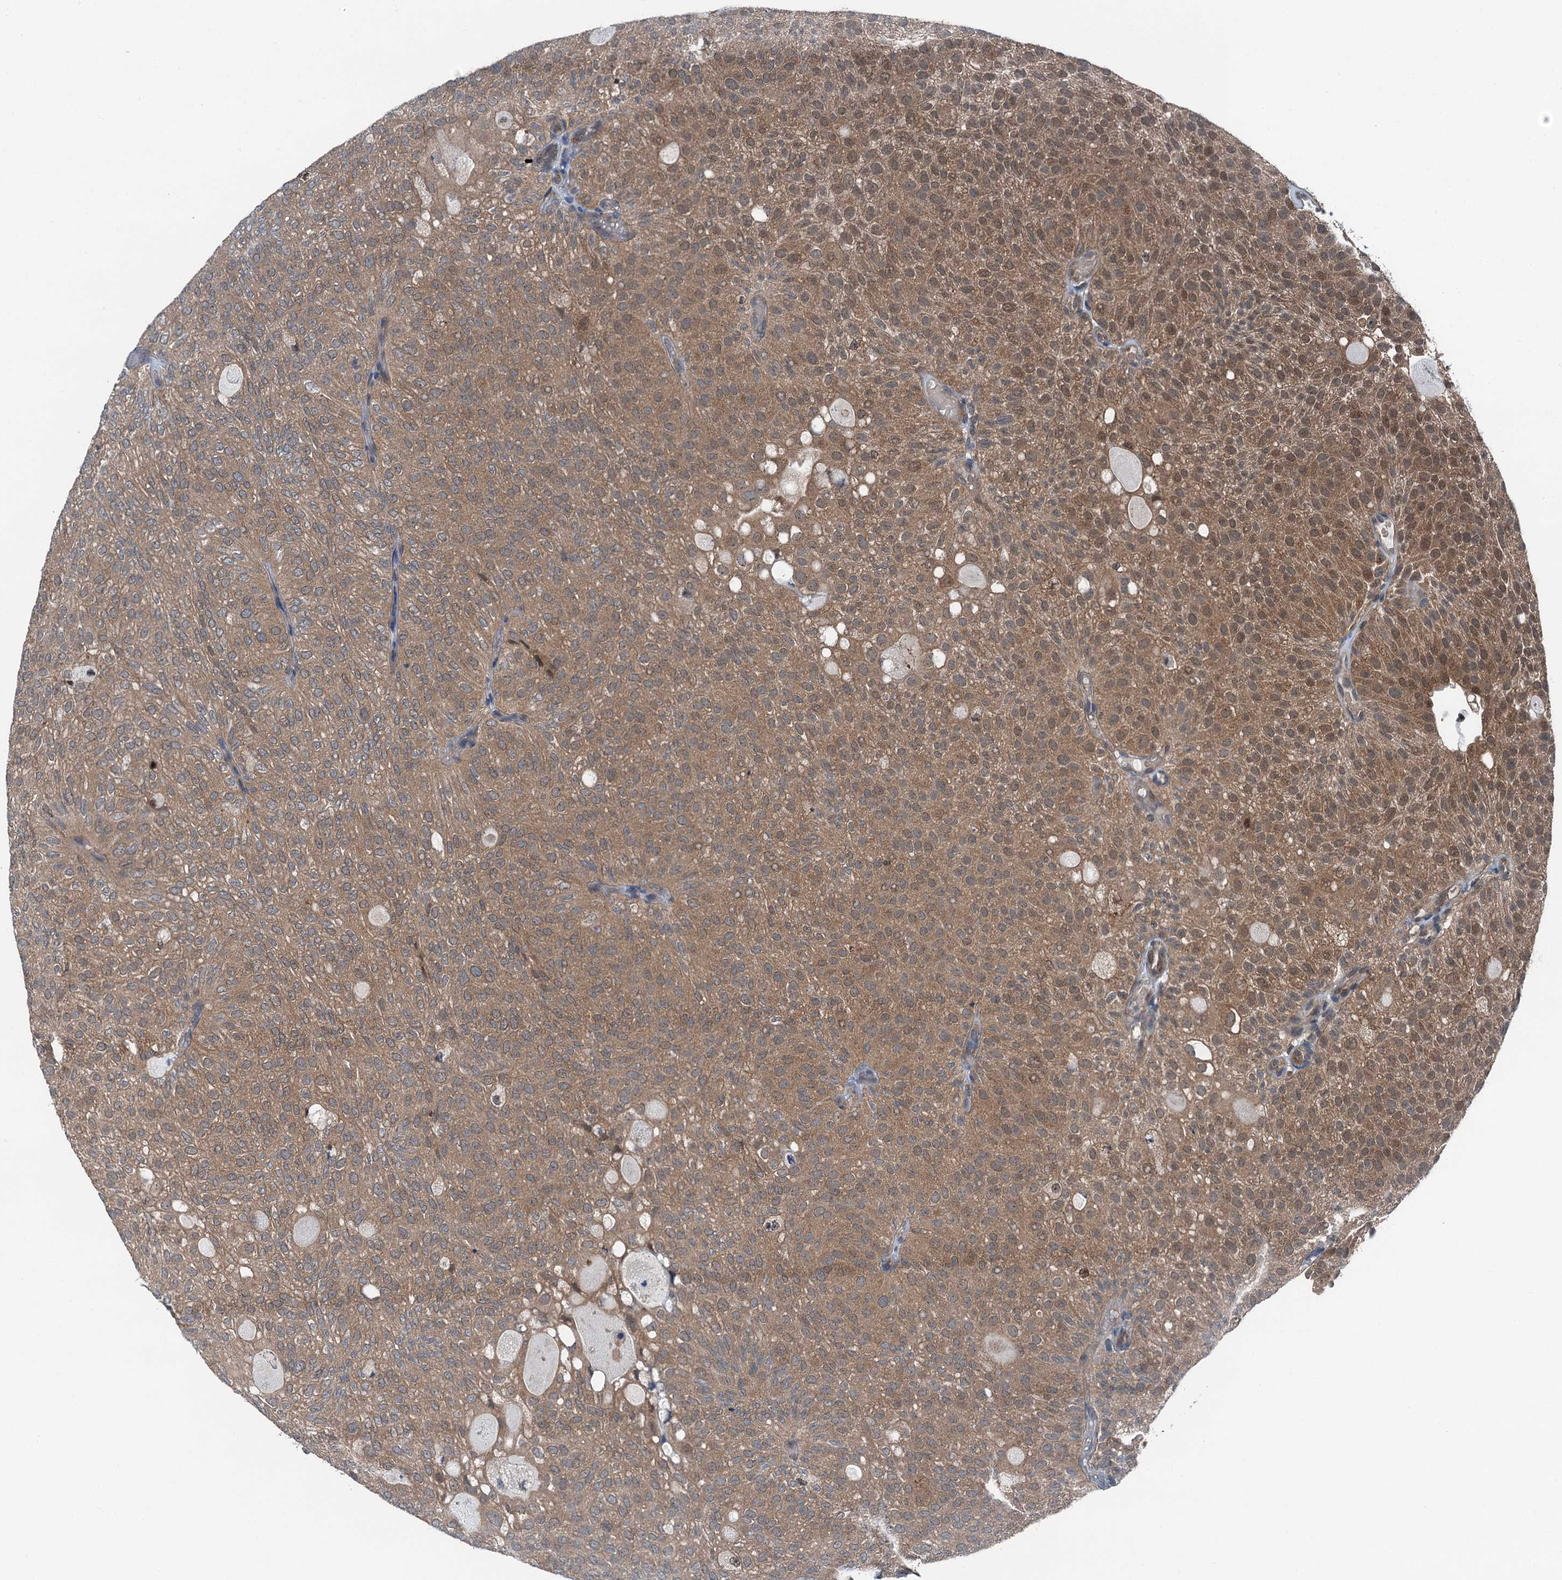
{"staining": {"intensity": "moderate", "quantity": ">75%", "location": "cytoplasmic/membranous"}, "tissue": "urothelial cancer", "cell_type": "Tumor cells", "image_type": "cancer", "snomed": [{"axis": "morphology", "description": "Urothelial carcinoma, Low grade"}, {"axis": "topography", "description": "Urinary bladder"}], "caption": "Urothelial cancer stained with DAB immunohistochemistry (IHC) reveals medium levels of moderate cytoplasmic/membranous expression in approximately >75% of tumor cells.", "gene": "RNH1", "patient": {"sex": "male", "age": 78}}